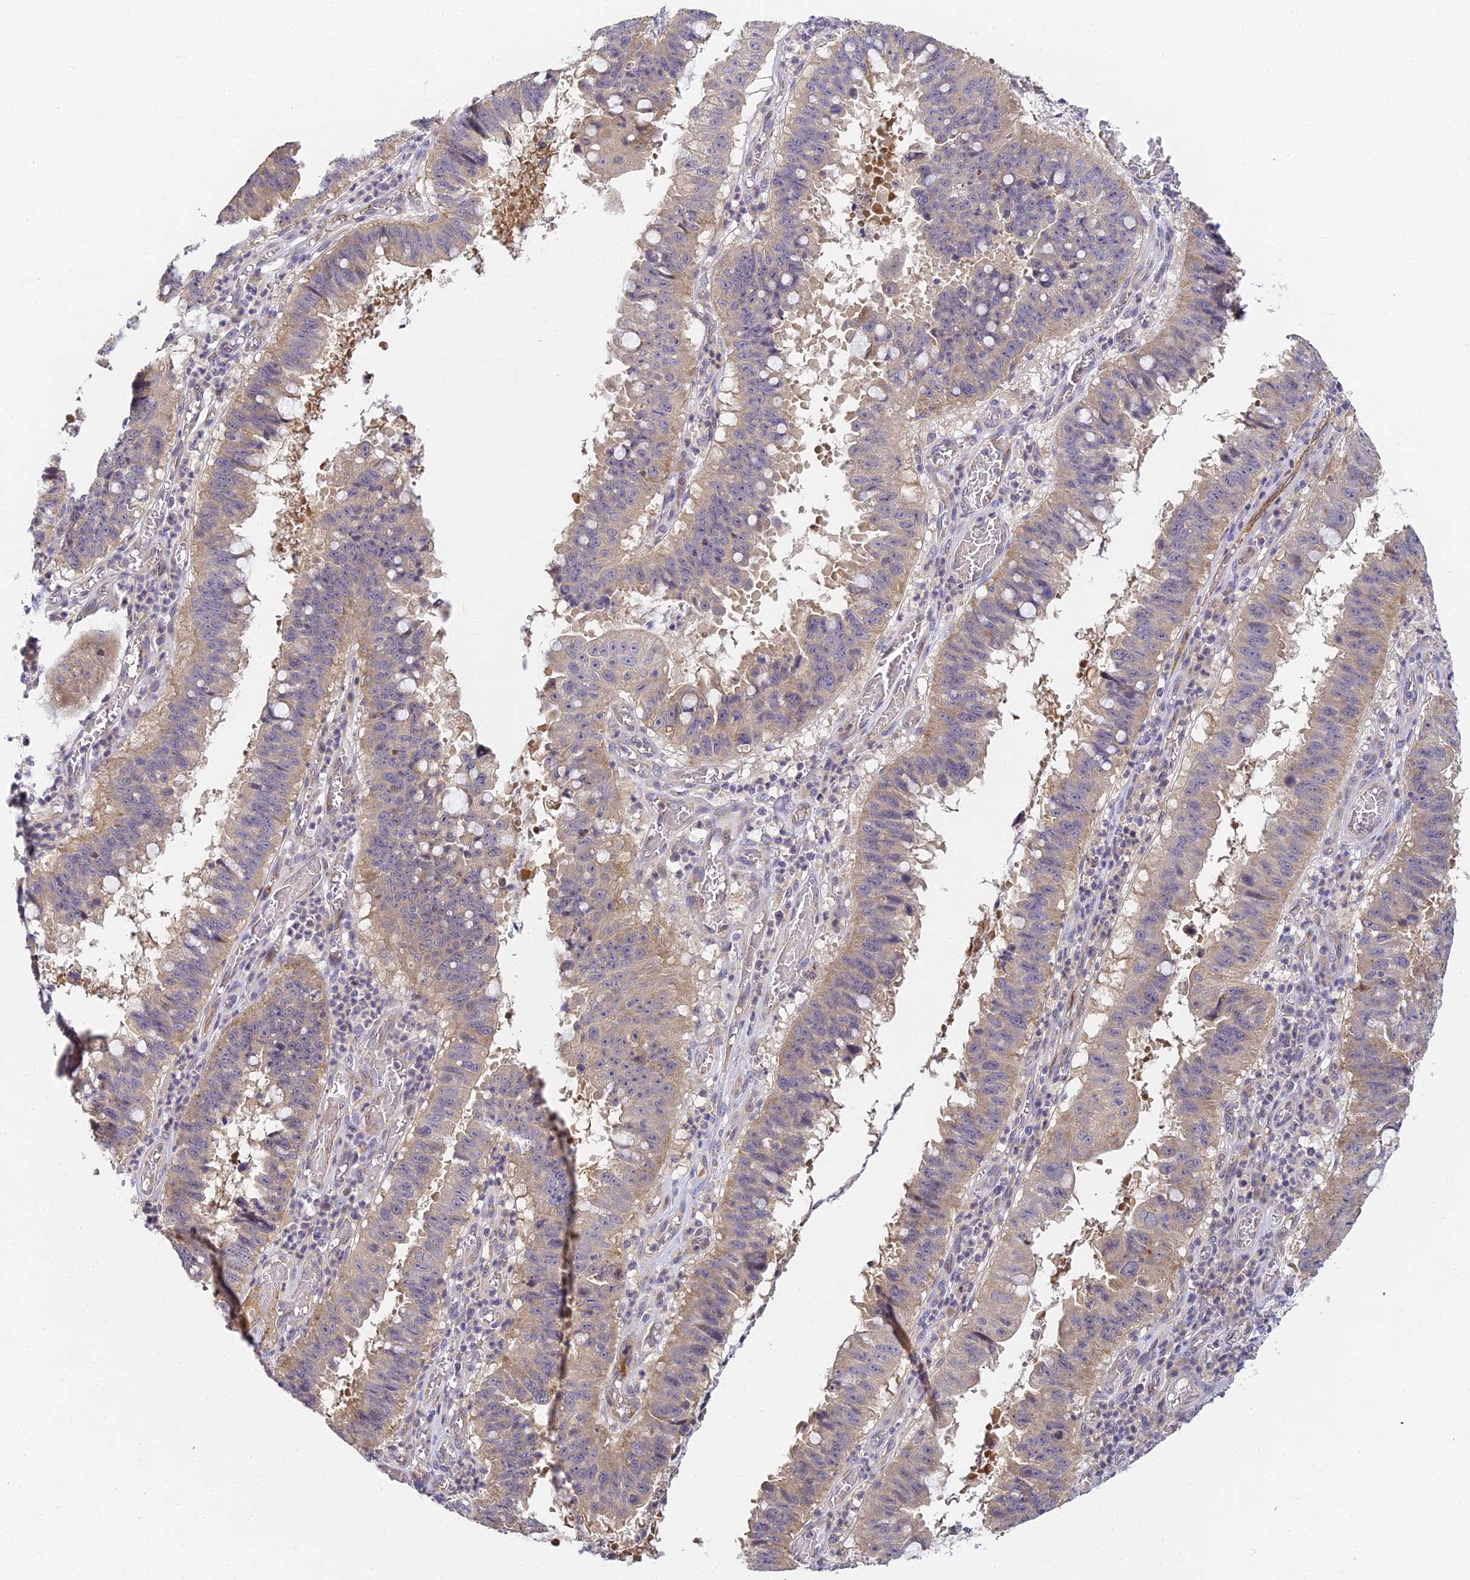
{"staining": {"intensity": "weak", "quantity": "25%-75%", "location": "cytoplasmic/membranous"}, "tissue": "stomach cancer", "cell_type": "Tumor cells", "image_type": "cancer", "snomed": [{"axis": "morphology", "description": "Adenocarcinoma, NOS"}, {"axis": "topography", "description": "Stomach"}], "caption": "Adenocarcinoma (stomach) stained with a brown dye exhibits weak cytoplasmic/membranous positive expression in approximately 25%-75% of tumor cells.", "gene": "DNAAF10", "patient": {"sex": "male", "age": 59}}